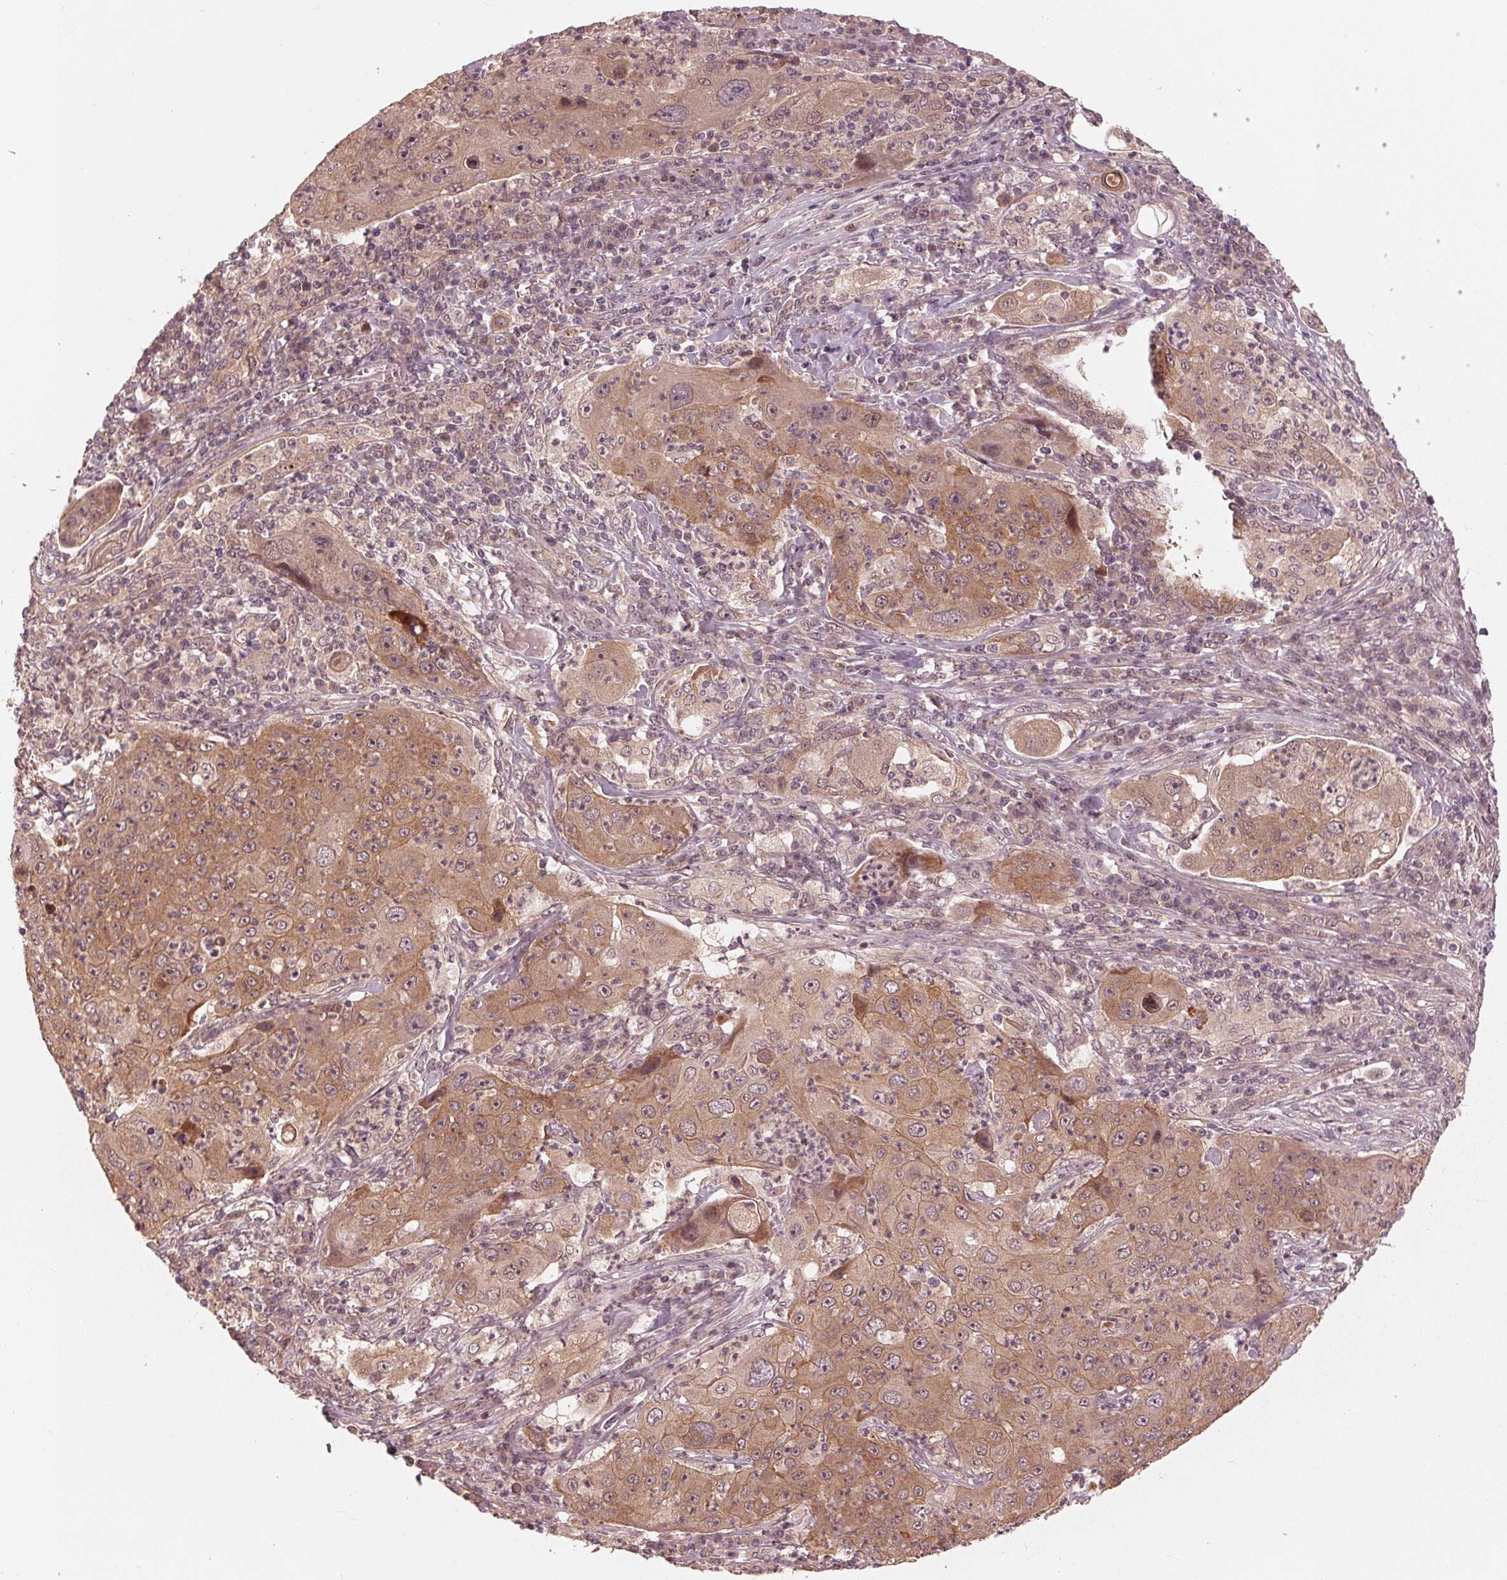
{"staining": {"intensity": "moderate", "quantity": ">75%", "location": "cytoplasmic/membranous,nuclear"}, "tissue": "lung cancer", "cell_type": "Tumor cells", "image_type": "cancer", "snomed": [{"axis": "morphology", "description": "Squamous cell carcinoma, NOS"}, {"axis": "topography", "description": "Lung"}], "caption": "The immunohistochemical stain shows moderate cytoplasmic/membranous and nuclear expression in tumor cells of squamous cell carcinoma (lung) tissue. The staining was performed using DAB, with brown indicating positive protein expression. Nuclei are stained blue with hematoxylin.", "gene": "ZNF471", "patient": {"sex": "female", "age": 59}}